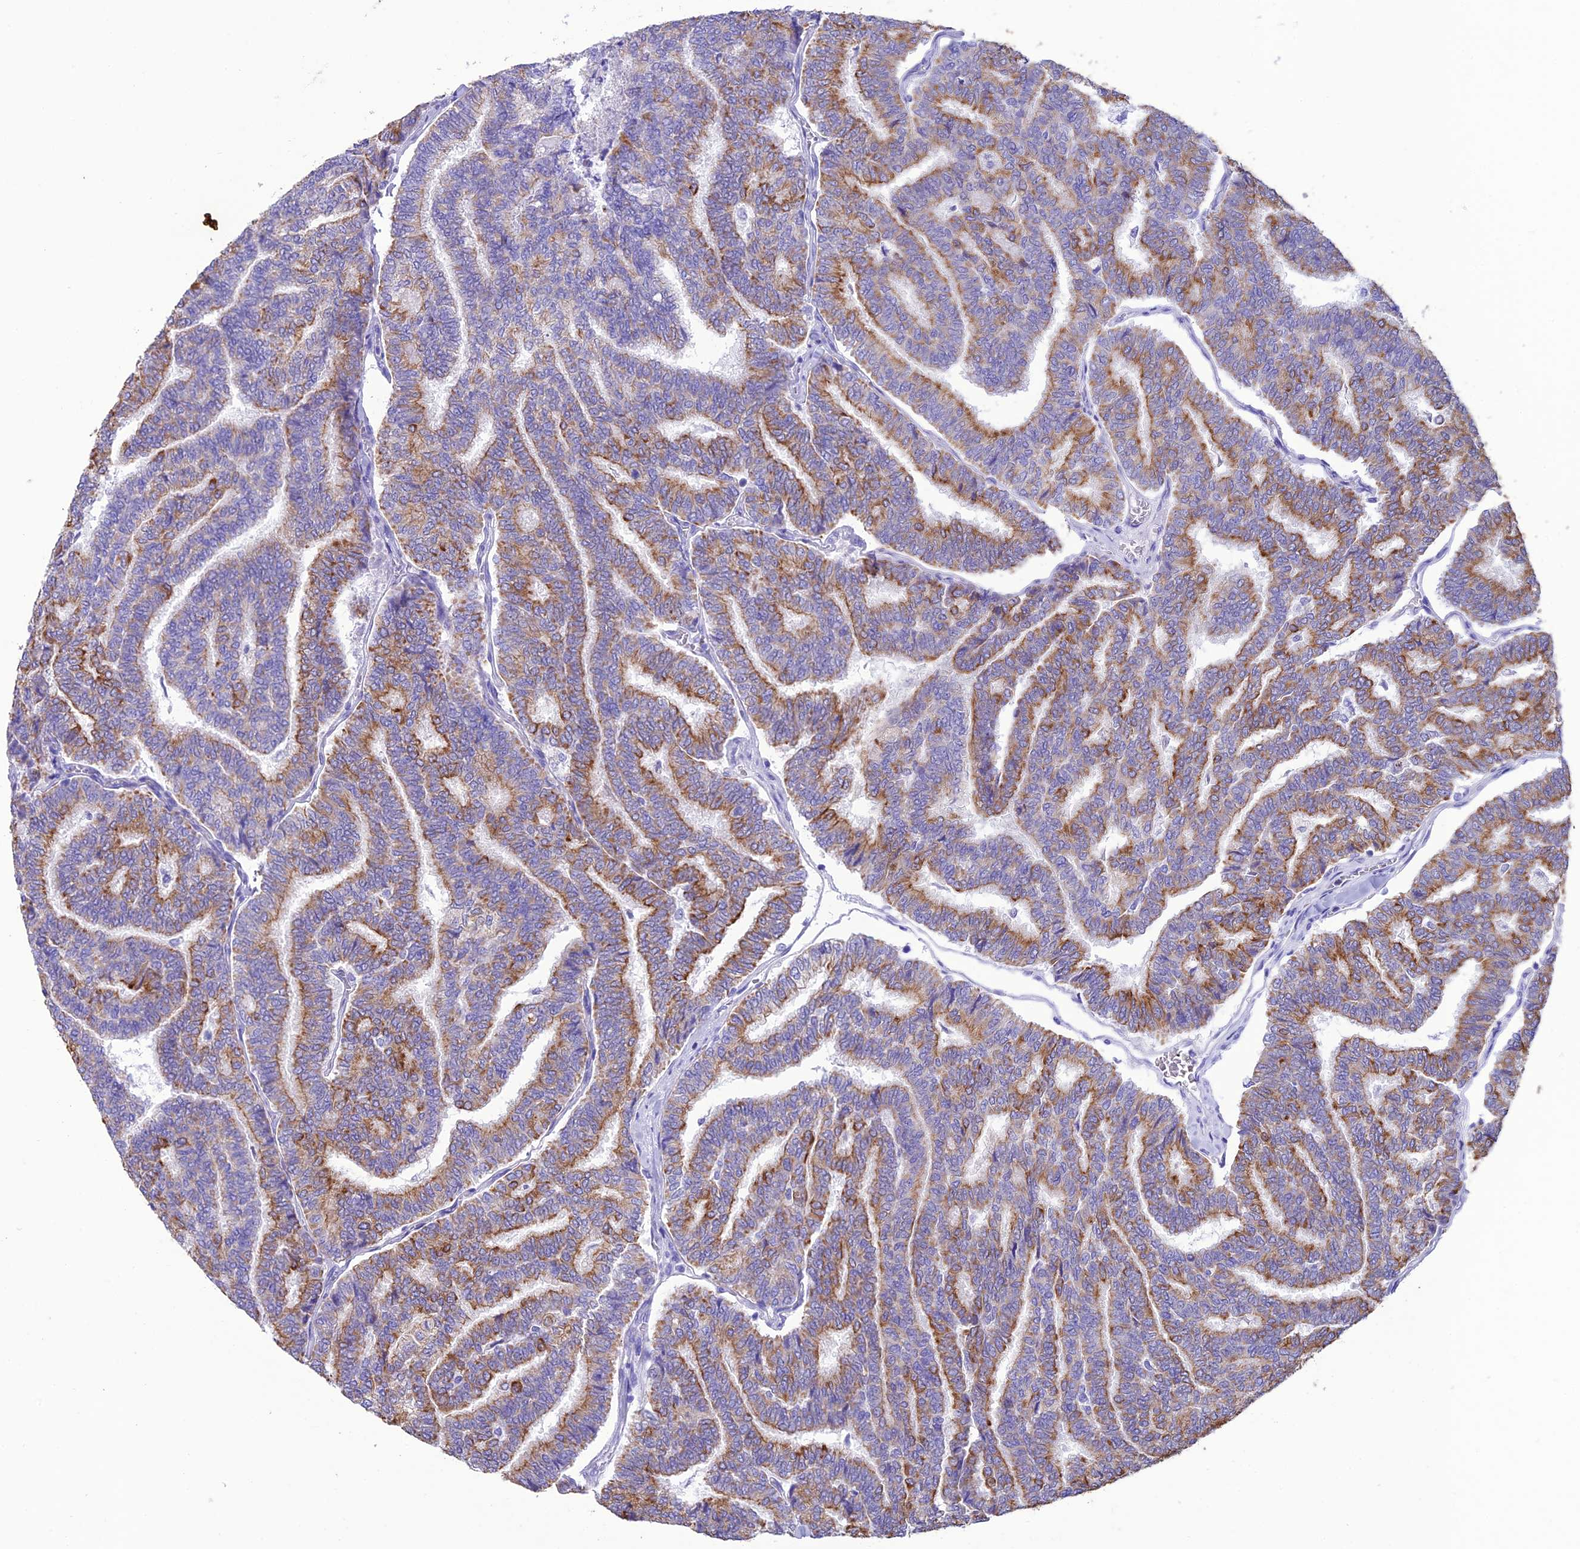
{"staining": {"intensity": "moderate", "quantity": ">75%", "location": "cytoplasmic/membranous"}, "tissue": "thyroid cancer", "cell_type": "Tumor cells", "image_type": "cancer", "snomed": [{"axis": "morphology", "description": "Papillary adenocarcinoma, NOS"}, {"axis": "topography", "description": "Thyroid gland"}], "caption": "This is a histology image of immunohistochemistry (IHC) staining of thyroid papillary adenocarcinoma, which shows moderate positivity in the cytoplasmic/membranous of tumor cells.", "gene": "VPS52", "patient": {"sex": "female", "age": 35}}